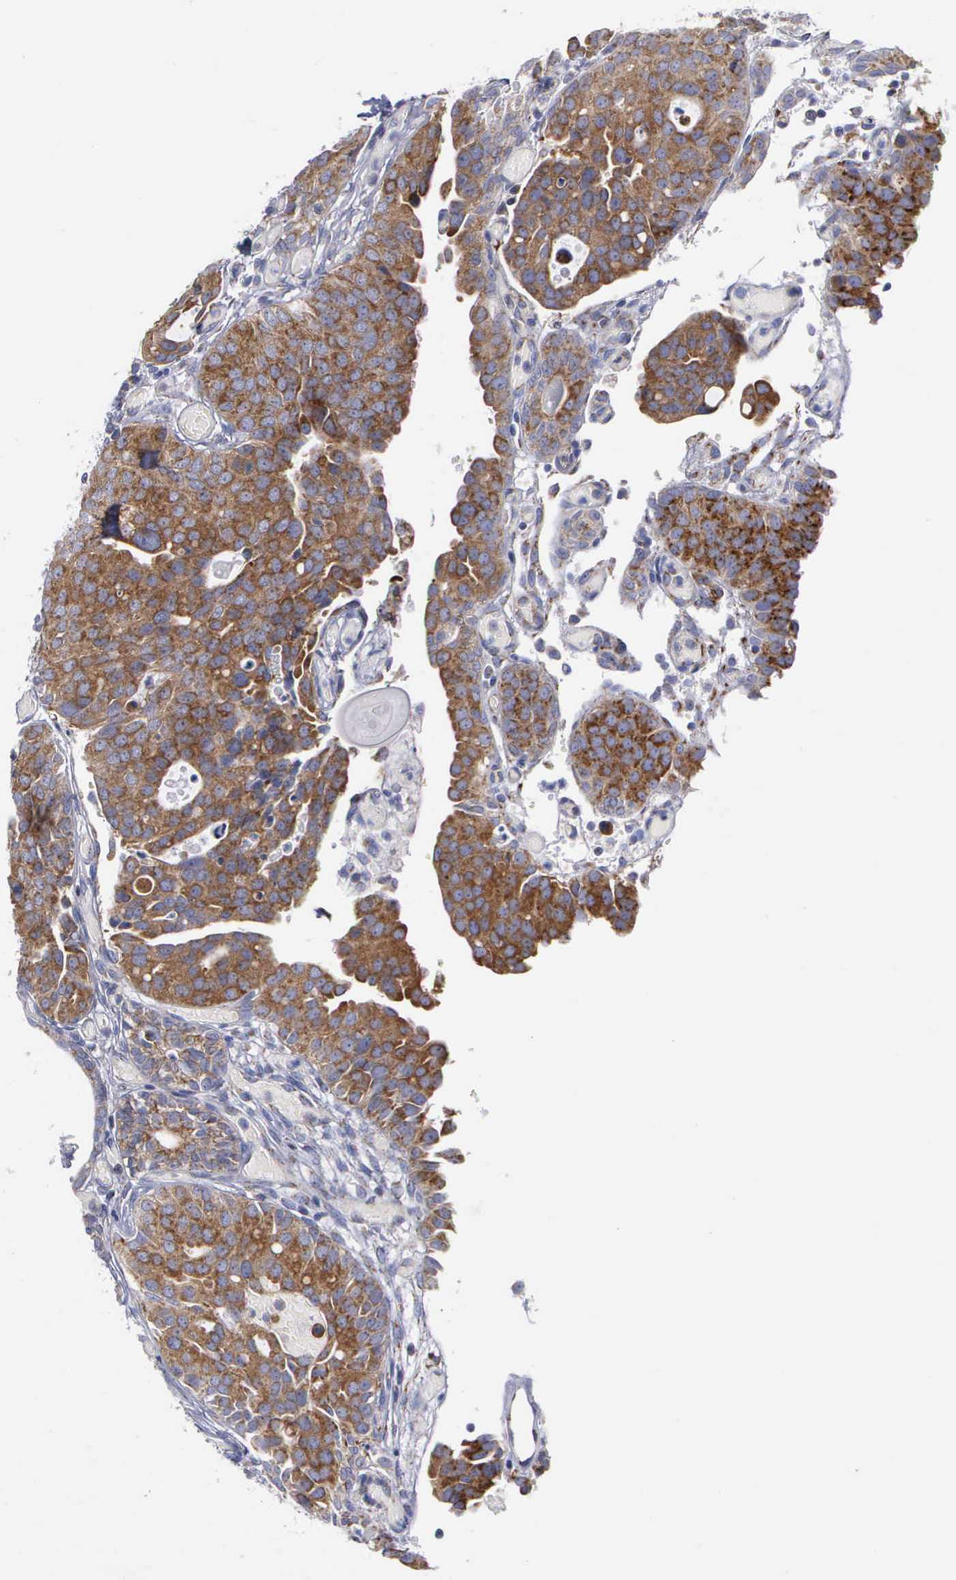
{"staining": {"intensity": "moderate", "quantity": "25%-75%", "location": "cytoplasmic/membranous"}, "tissue": "urothelial cancer", "cell_type": "Tumor cells", "image_type": "cancer", "snomed": [{"axis": "morphology", "description": "Urothelial carcinoma, High grade"}, {"axis": "topography", "description": "Urinary bladder"}], "caption": "A high-resolution image shows immunohistochemistry staining of urothelial carcinoma (high-grade), which exhibits moderate cytoplasmic/membranous positivity in about 25%-75% of tumor cells. (DAB (3,3'-diaminobenzidine) = brown stain, brightfield microscopy at high magnification).", "gene": "APOOL", "patient": {"sex": "male", "age": 78}}